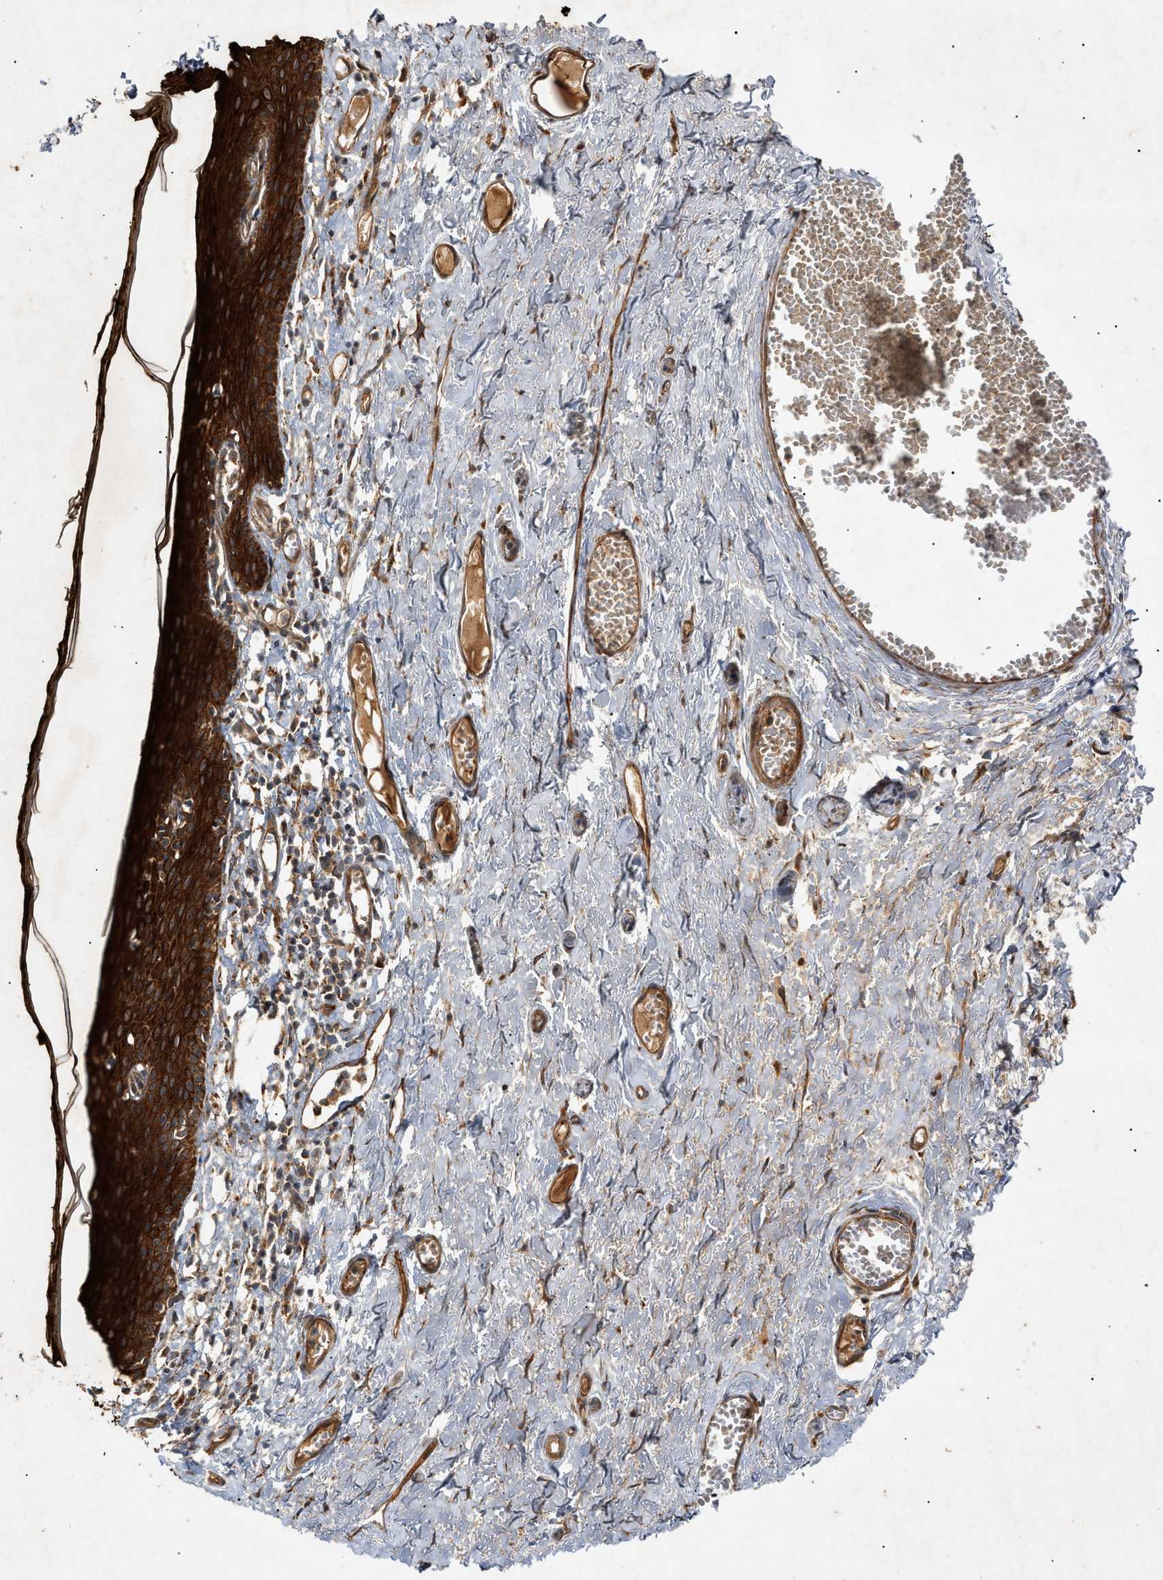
{"staining": {"intensity": "strong", "quantity": ">75%", "location": "cytoplasmic/membranous"}, "tissue": "skin", "cell_type": "Epidermal cells", "image_type": "normal", "snomed": [{"axis": "morphology", "description": "Normal tissue, NOS"}, {"axis": "topography", "description": "Adipose tissue"}, {"axis": "topography", "description": "Vascular tissue"}, {"axis": "topography", "description": "Anal"}, {"axis": "topography", "description": "Peripheral nerve tissue"}], "caption": "The immunohistochemical stain shows strong cytoplasmic/membranous staining in epidermal cells of unremarkable skin.", "gene": "MTCH1", "patient": {"sex": "female", "age": 54}}